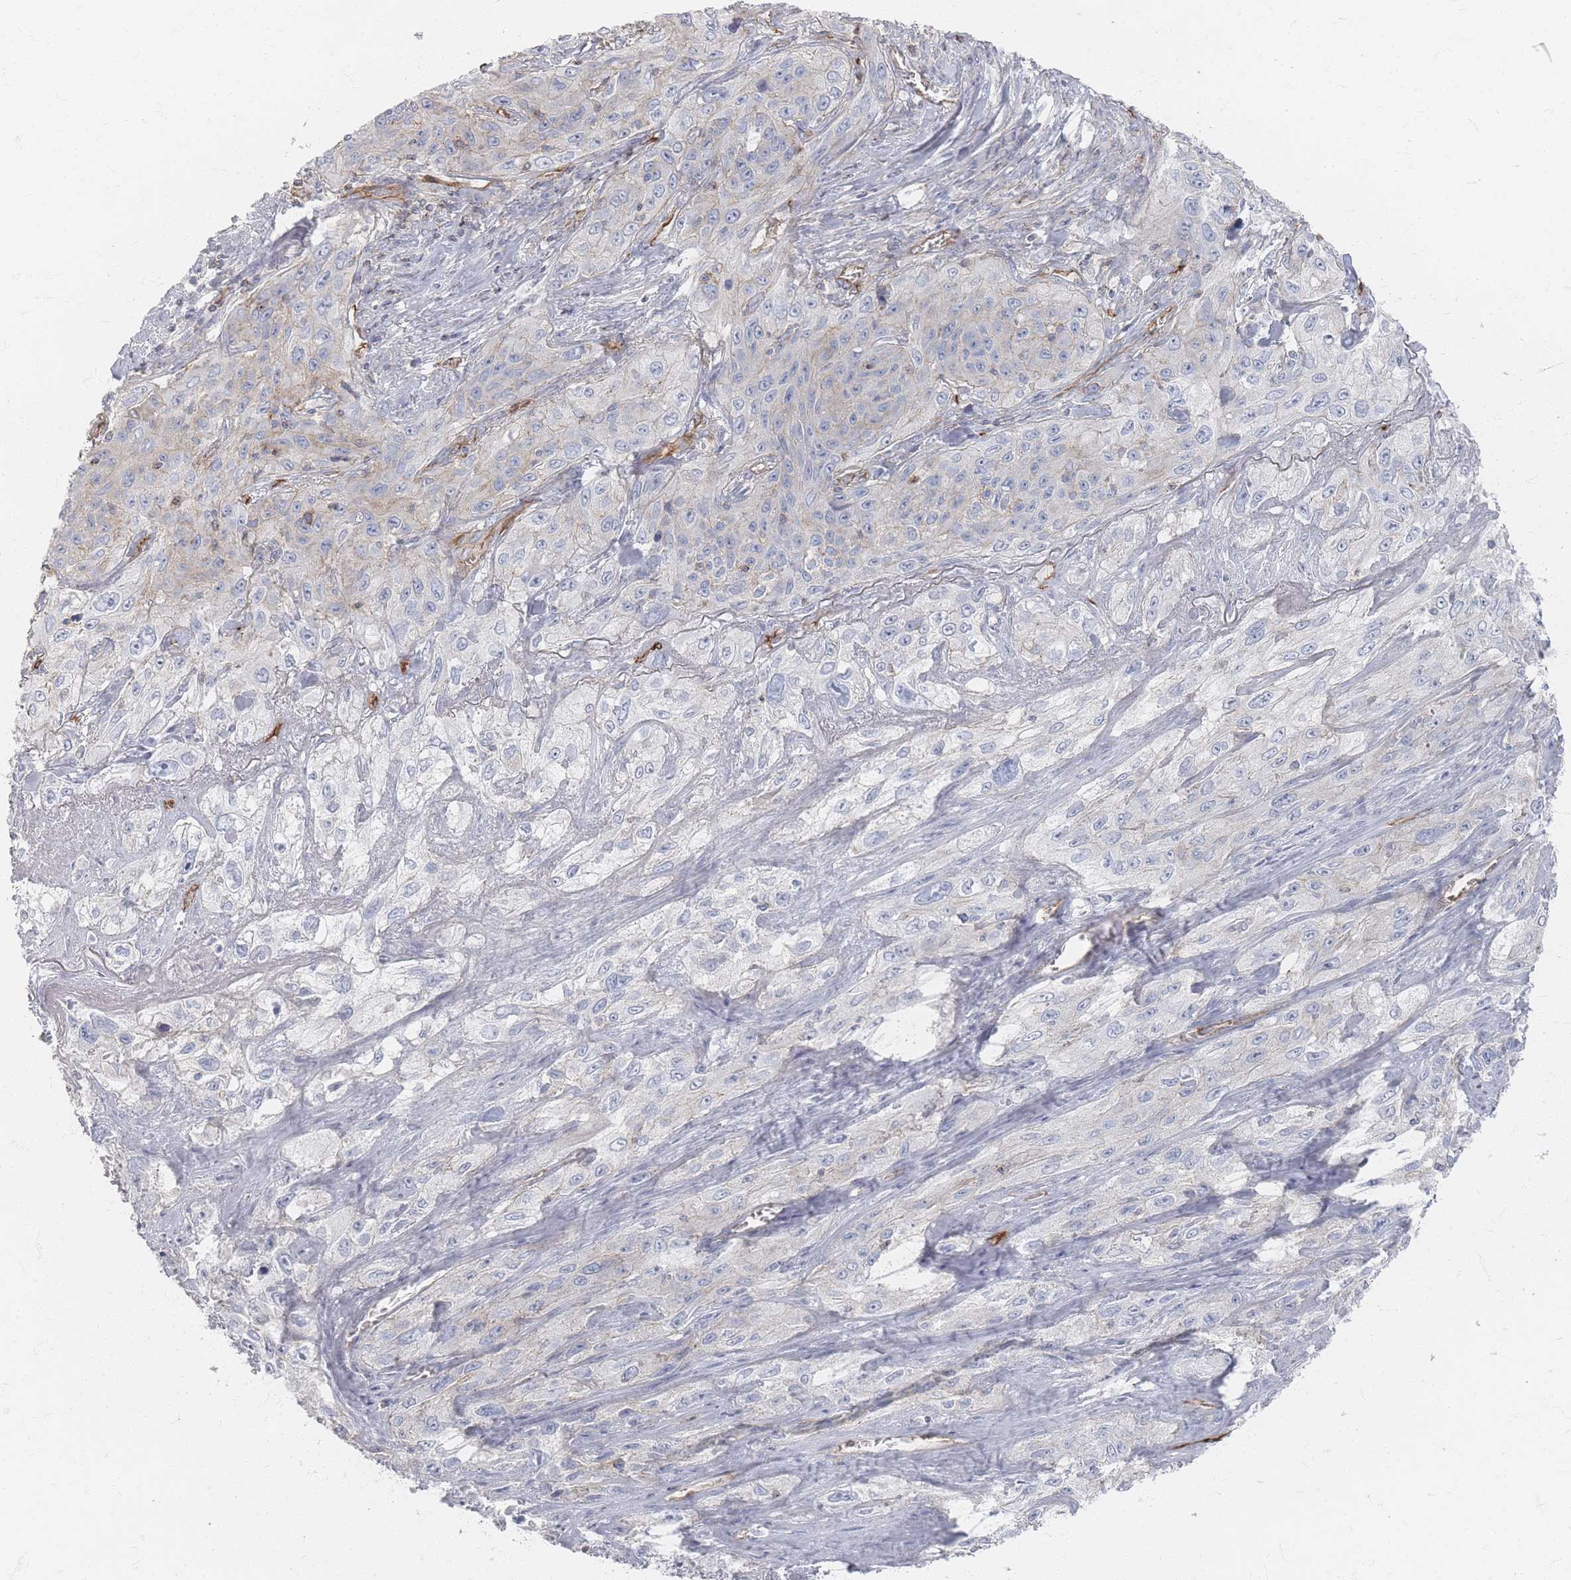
{"staining": {"intensity": "negative", "quantity": "none", "location": "none"}, "tissue": "lung cancer", "cell_type": "Tumor cells", "image_type": "cancer", "snomed": [{"axis": "morphology", "description": "Squamous cell carcinoma, NOS"}, {"axis": "topography", "description": "Lung"}], "caption": "Protein analysis of lung squamous cell carcinoma exhibits no significant positivity in tumor cells.", "gene": "GNB1", "patient": {"sex": "female", "age": 69}}